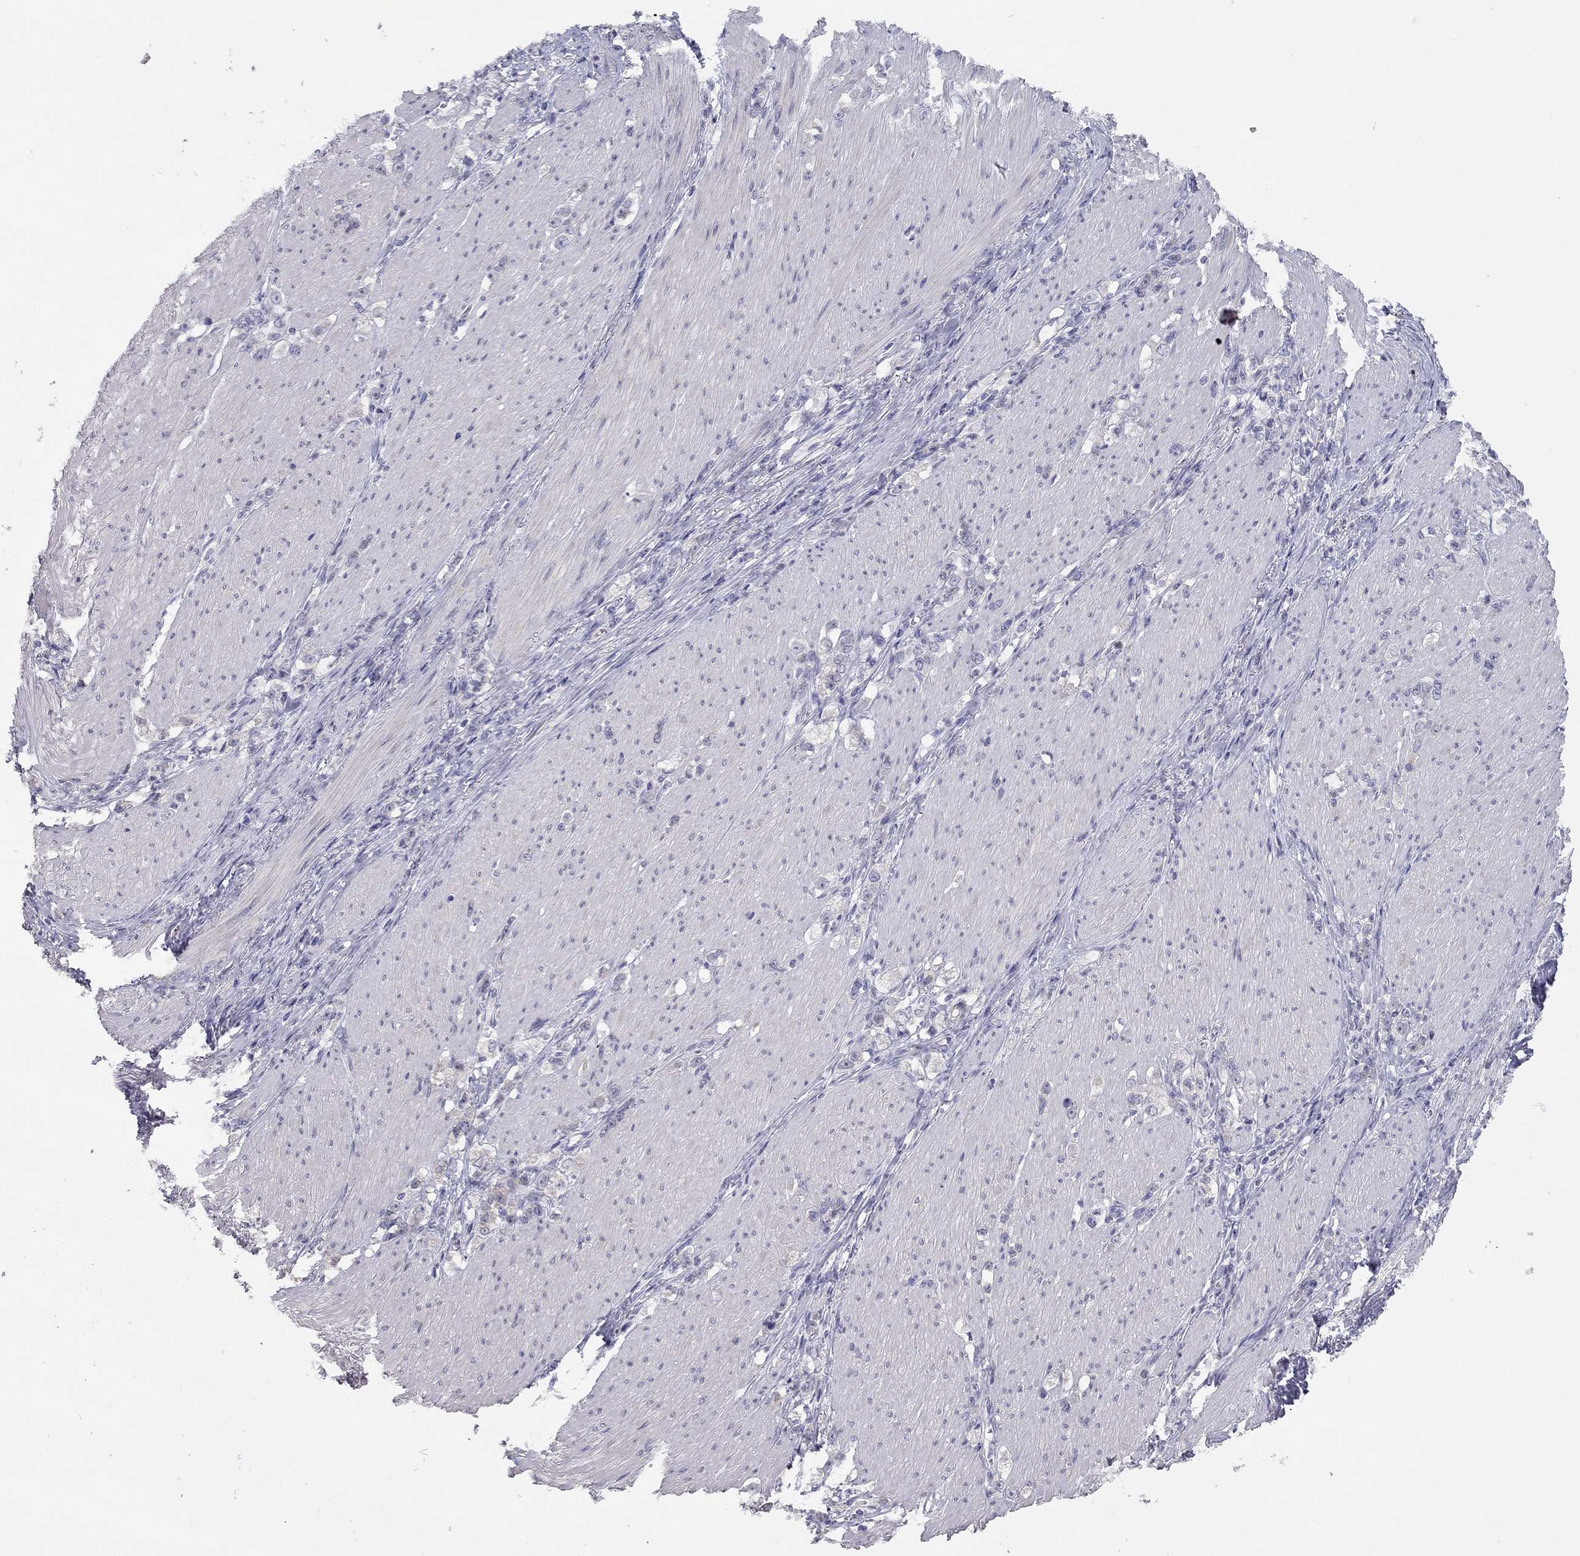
{"staining": {"intensity": "negative", "quantity": "none", "location": "none"}, "tissue": "stomach cancer", "cell_type": "Tumor cells", "image_type": "cancer", "snomed": [{"axis": "morphology", "description": "Adenocarcinoma, NOS"}, {"axis": "topography", "description": "Stomach, lower"}], "caption": "Tumor cells are negative for protein expression in human stomach cancer.", "gene": "SCARB1", "patient": {"sex": "male", "age": 88}}